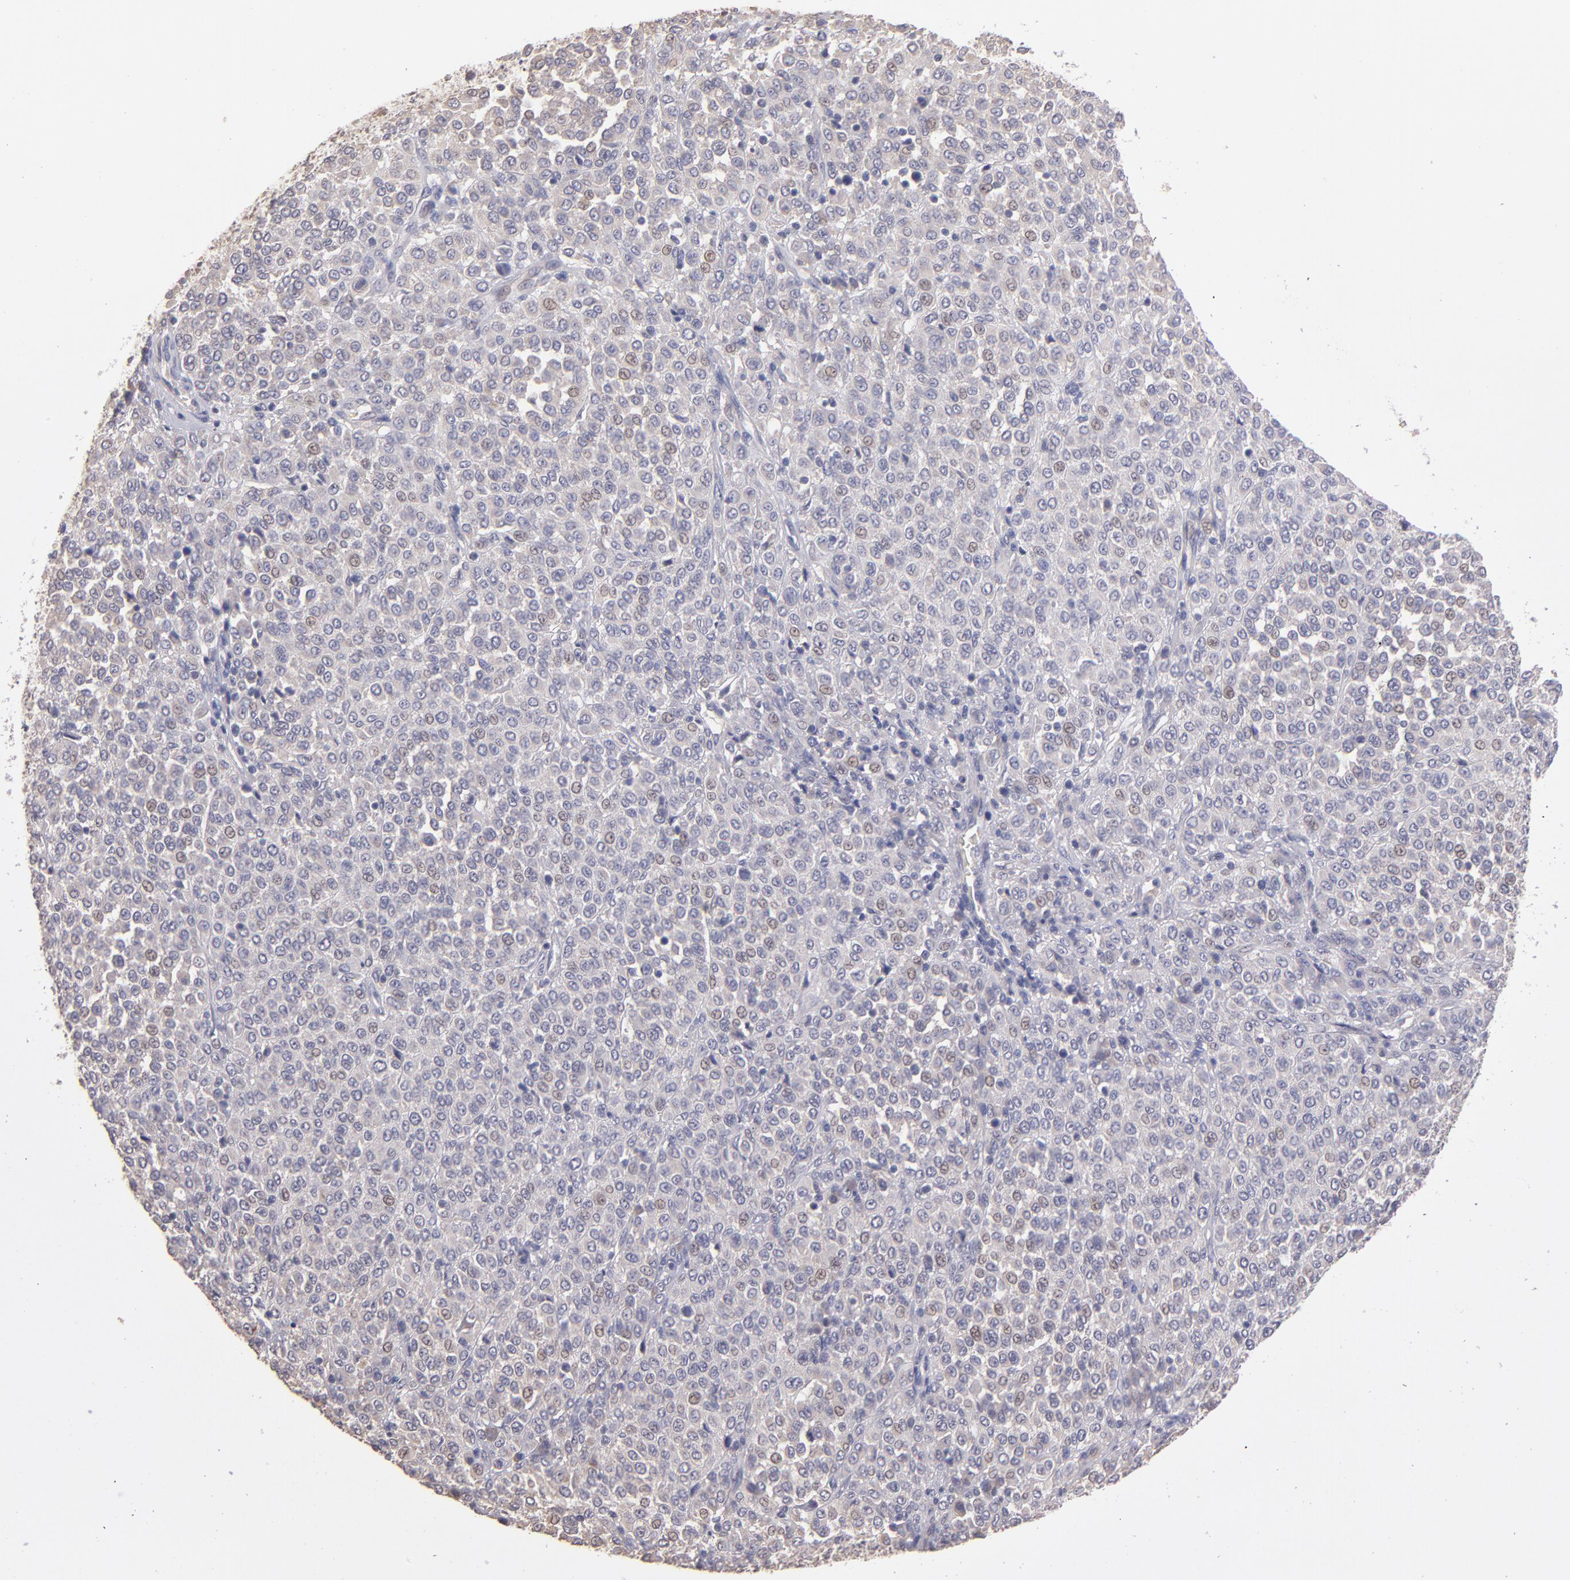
{"staining": {"intensity": "negative", "quantity": "none", "location": "none"}, "tissue": "melanoma", "cell_type": "Tumor cells", "image_type": "cancer", "snomed": [{"axis": "morphology", "description": "Malignant melanoma, Metastatic site"}, {"axis": "topography", "description": "Pancreas"}], "caption": "A high-resolution photomicrograph shows immunohistochemistry (IHC) staining of melanoma, which reveals no significant staining in tumor cells. Brightfield microscopy of IHC stained with DAB (brown) and hematoxylin (blue), captured at high magnification.", "gene": "GNAZ", "patient": {"sex": "female", "age": 30}}